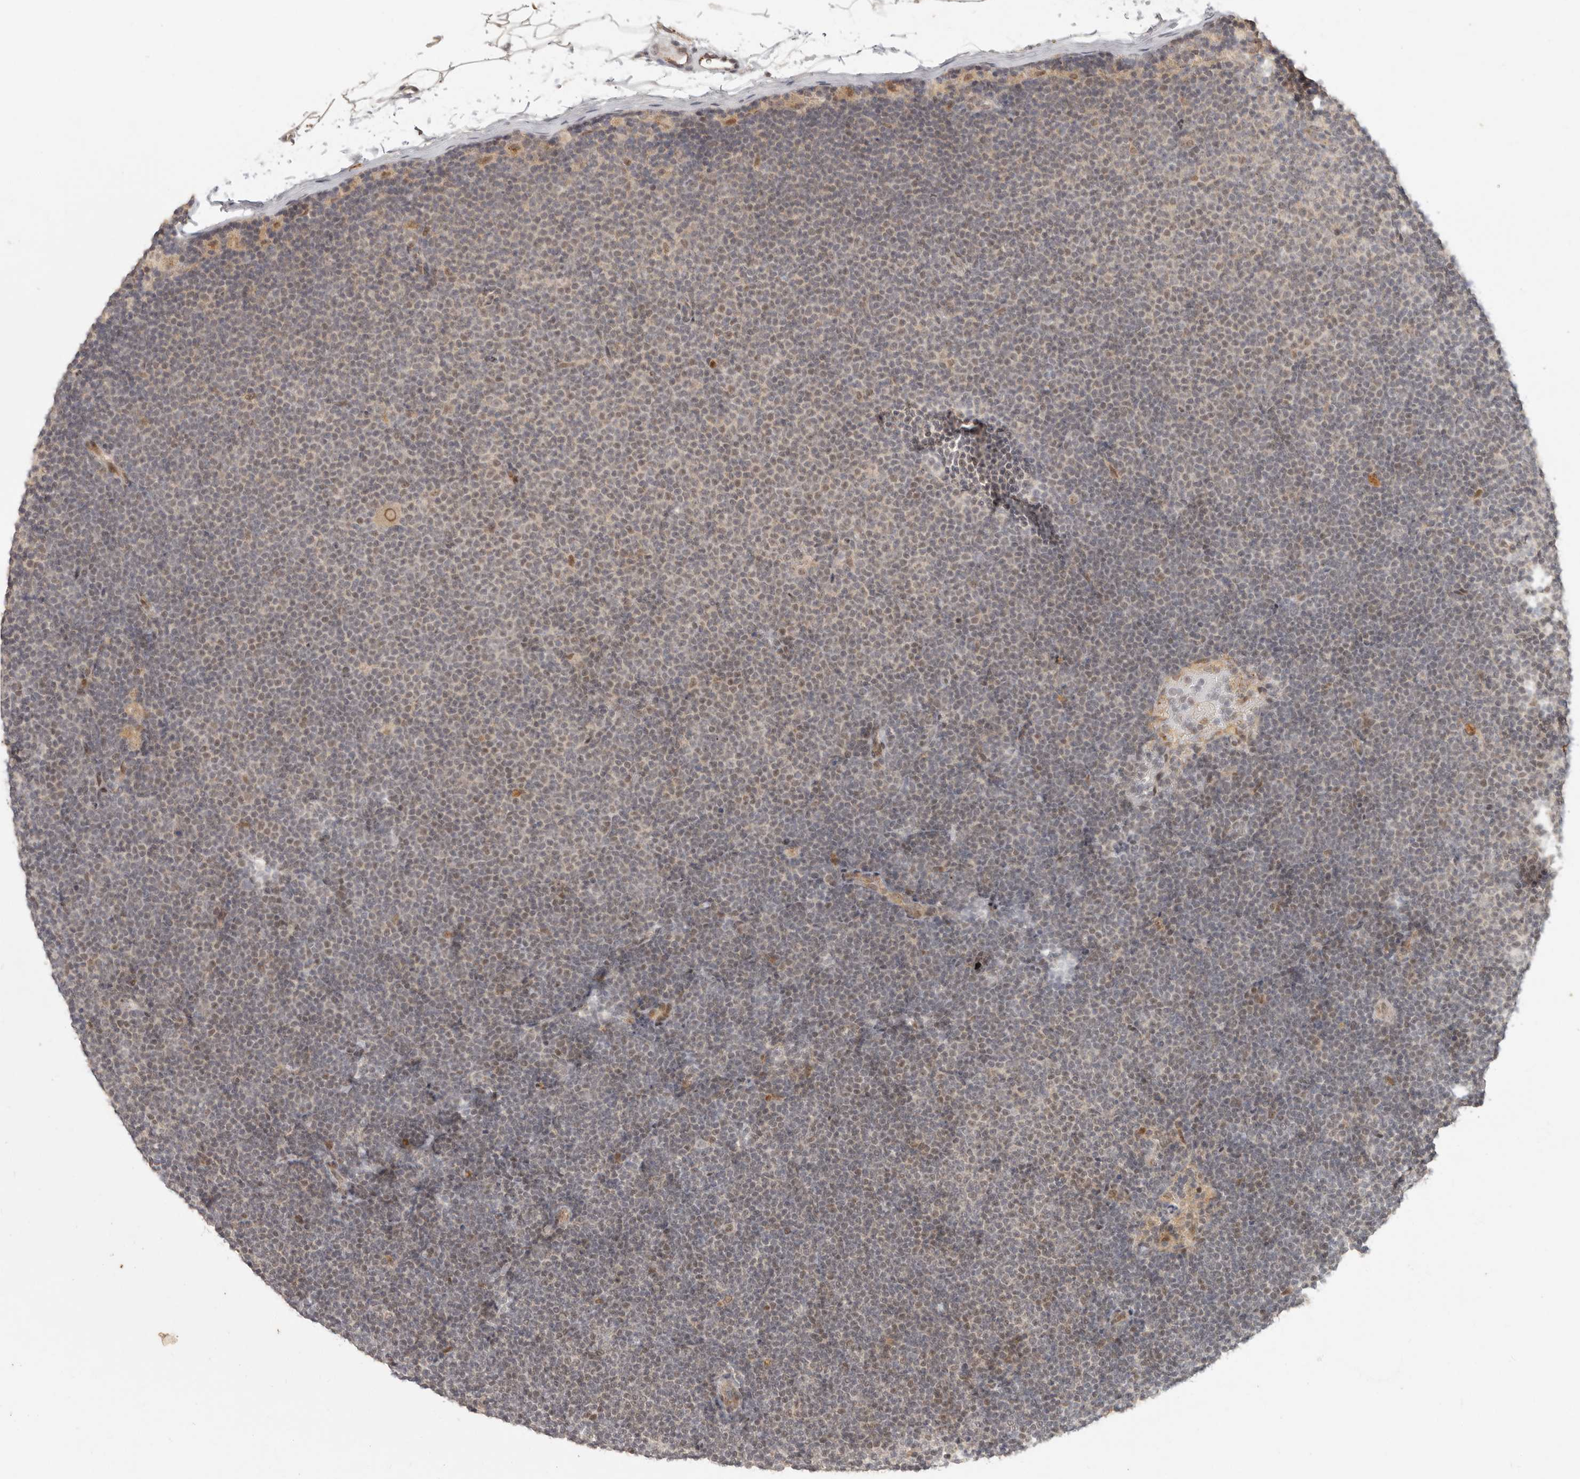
{"staining": {"intensity": "weak", "quantity": "<25%", "location": "nuclear"}, "tissue": "lymphoma", "cell_type": "Tumor cells", "image_type": "cancer", "snomed": [{"axis": "morphology", "description": "Malignant lymphoma, non-Hodgkin's type, Low grade"}, {"axis": "topography", "description": "Lymph node"}], "caption": "High power microscopy micrograph of an IHC photomicrograph of lymphoma, revealing no significant expression in tumor cells. (Stains: DAB (3,3'-diaminobenzidine) immunohistochemistry (IHC) with hematoxylin counter stain, Microscopy: brightfield microscopy at high magnification).", "gene": "LRRC75A", "patient": {"sex": "female", "age": 53}}